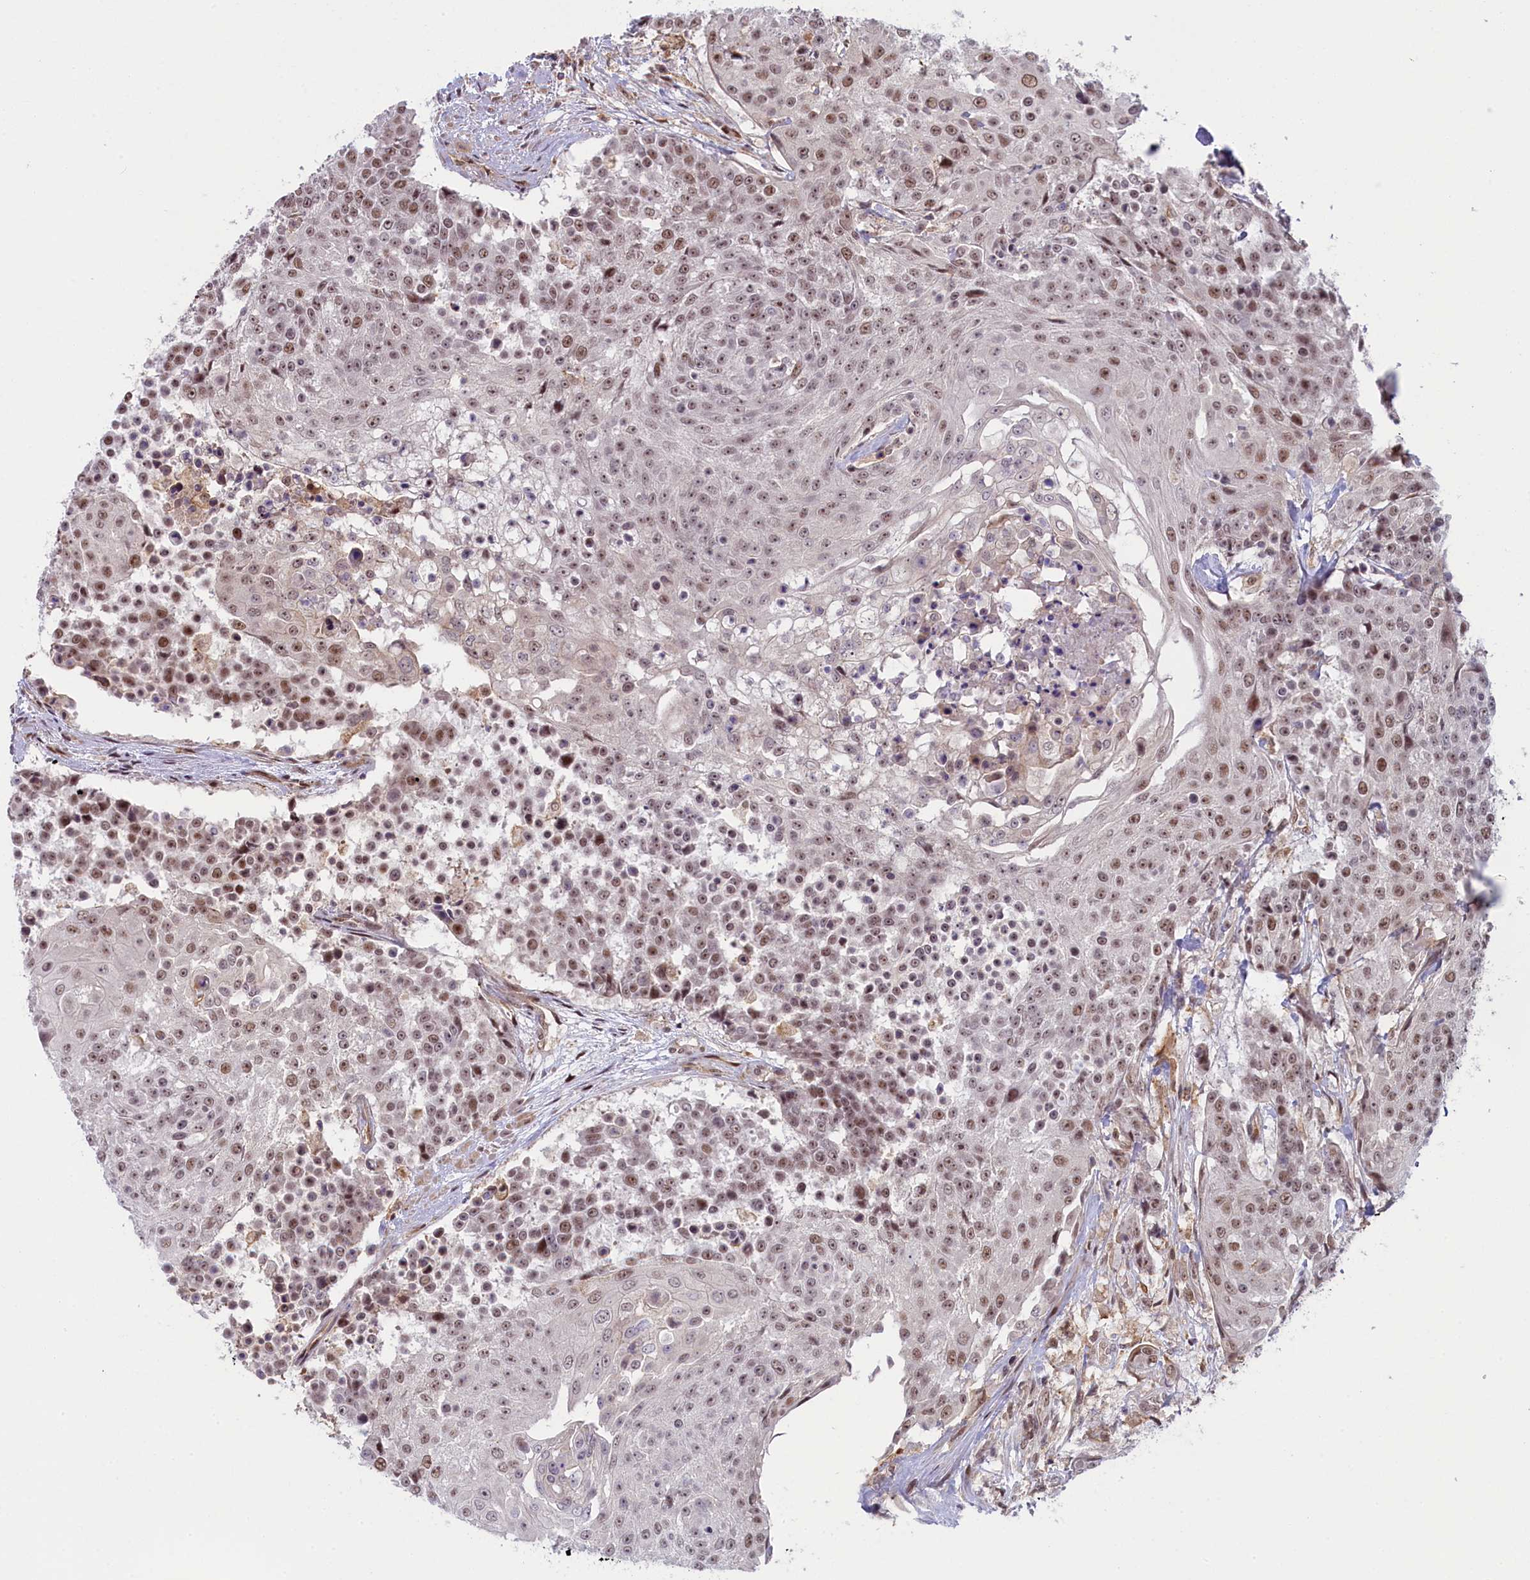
{"staining": {"intensity": "moderate", "quantity": ">75%", "location": "nuclear"}, "tissue": "urothelial cancer", "cell_type": "Tumor cells", "image_type": "cancer", "snomed": [{"axis": "morphology", "description": "Urothelial carcinoma, High grade"}, {"axis": "topography", "description": "Urinary bladder"}], "caption": "Human high-grade urothelial carcinoma stained with a brown dye demonstrates moderate nuclear positive positivity in about >75% of tumor cells.", "gene": "FCHO1", "patient": {"sex": "female", "age": 63}}